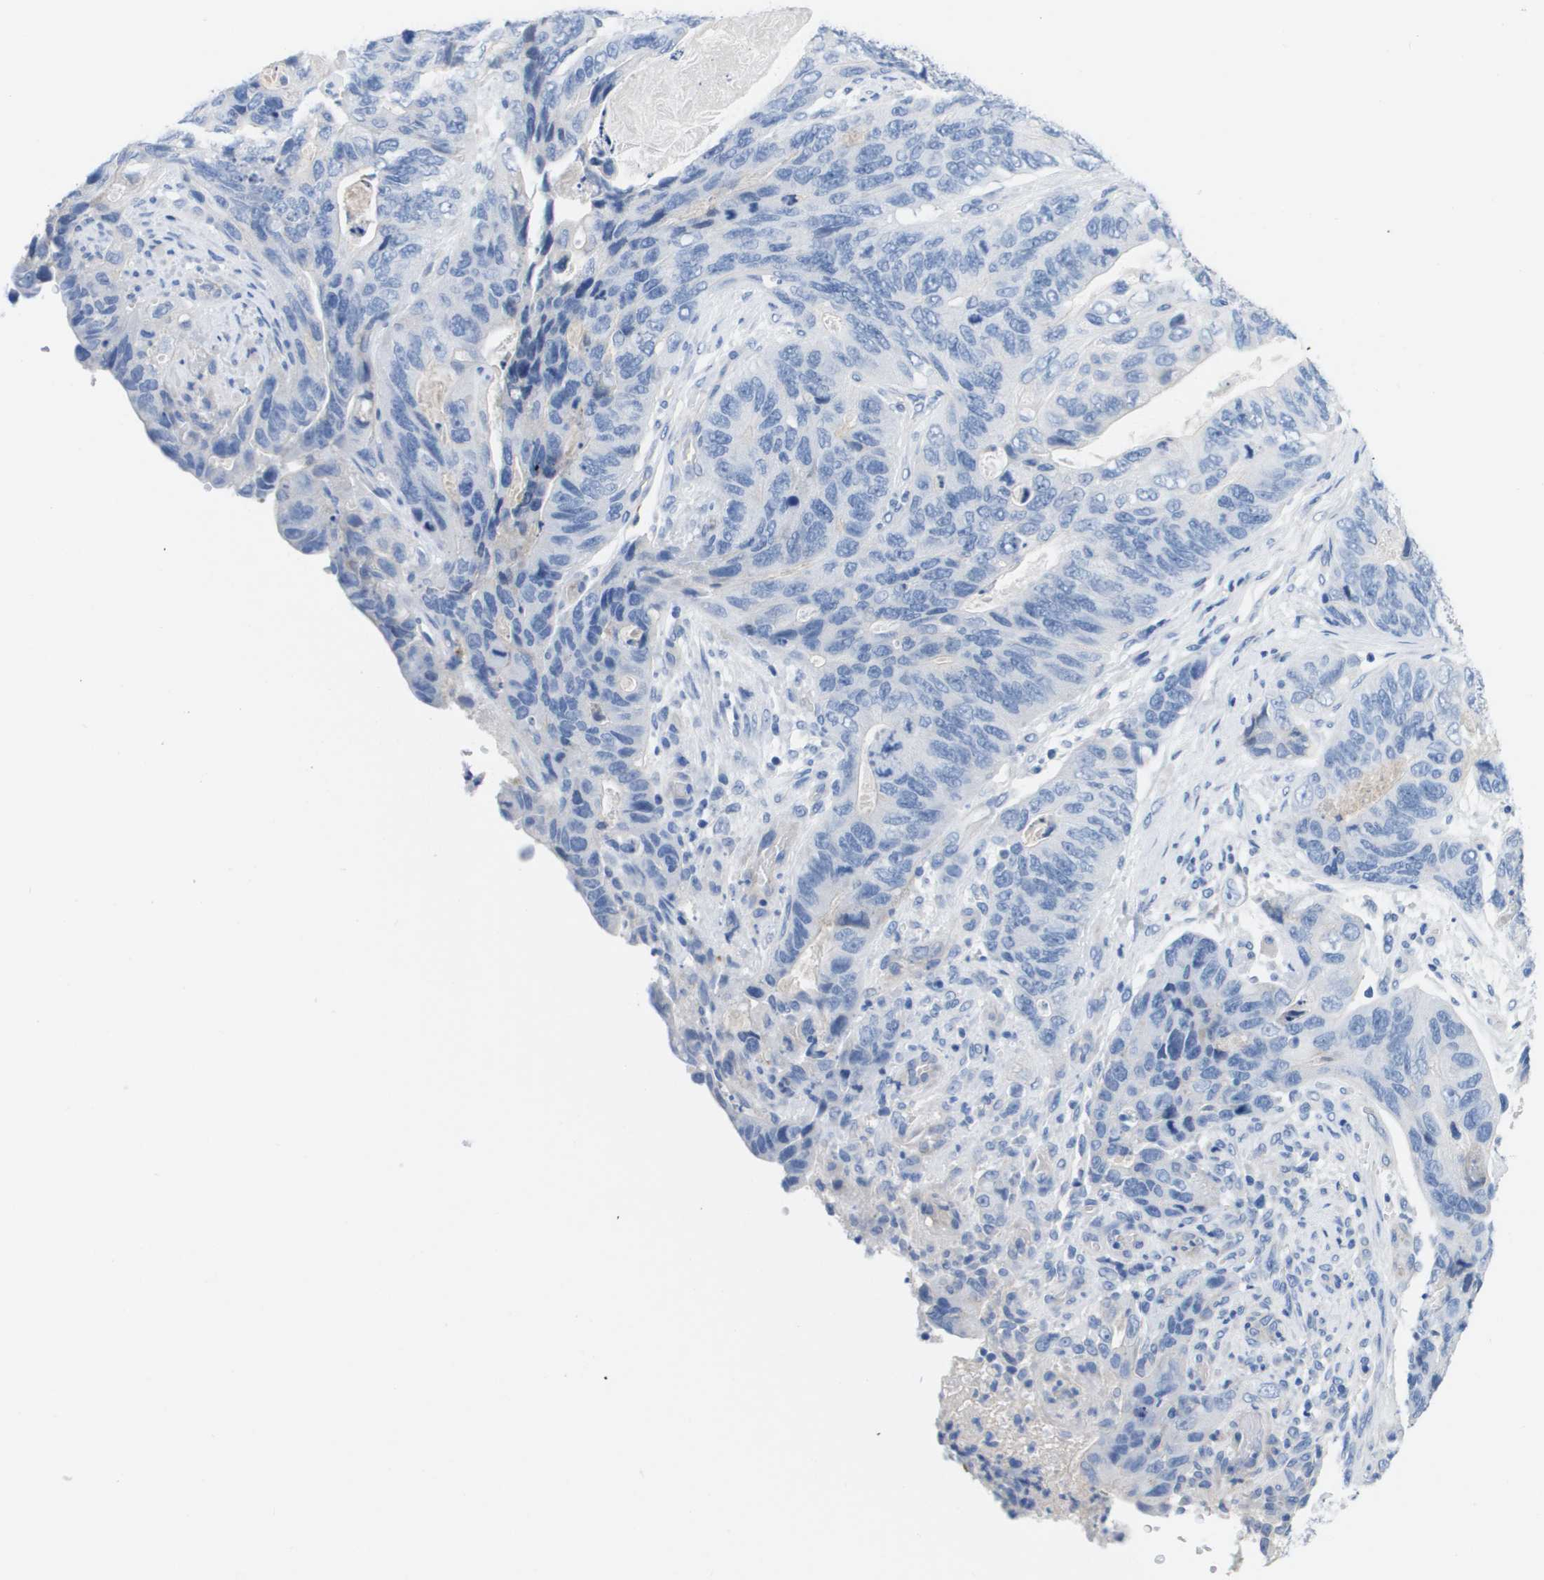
{"staining": {"intensity": "negative", "quantity": "none", "location": "none"}, "tissue": "stomach cancer", "cell_type": "Tumor cells", "image_type": "cancer", "snomed": [{"axis": "morphology", "description": "Adenocarcinoma, NOS"}, {"axis": "topography", "description": "Stomach"}], "caption": "The IHC image has no significant expression in tumor cells of stomach cancer (adenocarcinoma) tissue.", "gene": "APOA1", "patient": {"sex": "female", "age": 89}}